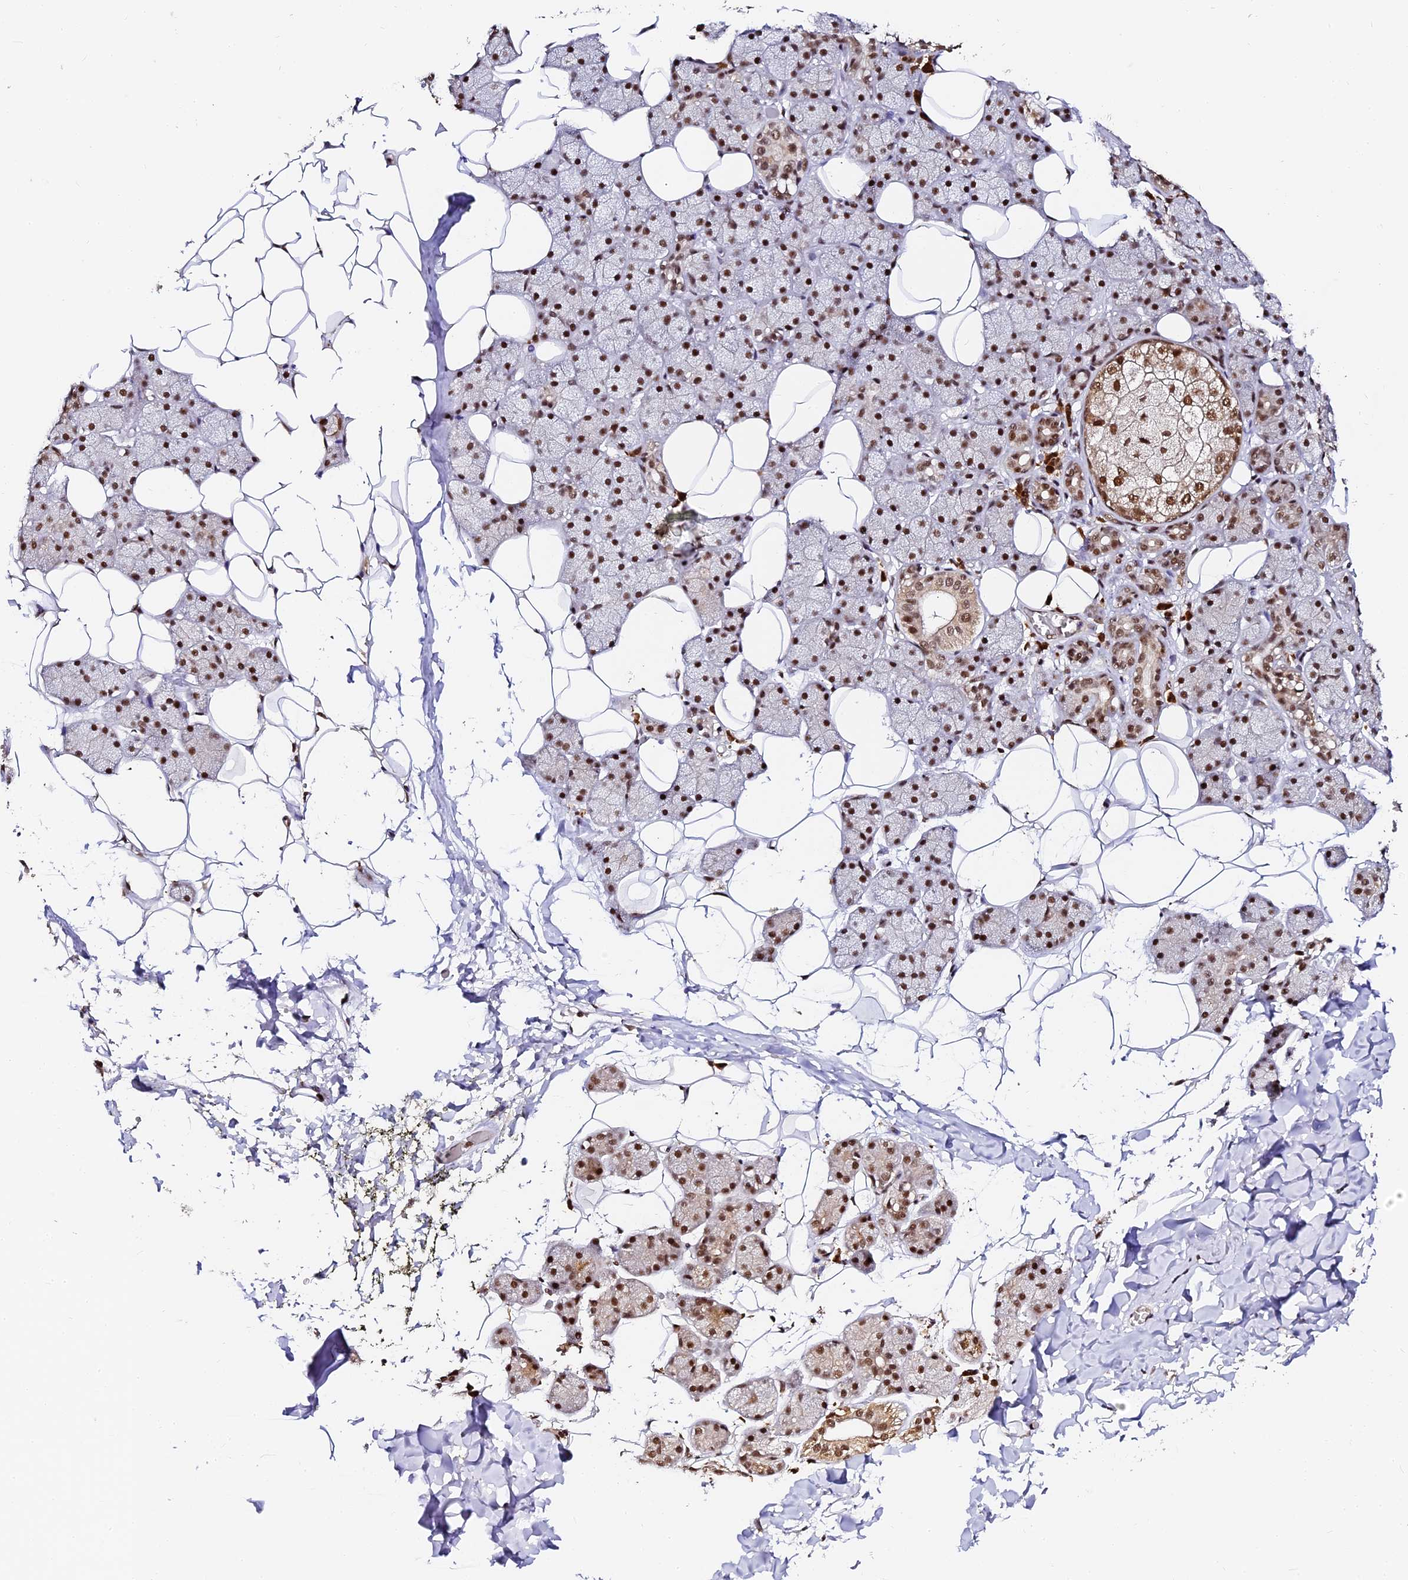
{"staining": {"intensity": "moderate", "quantity": ">75%", "location": "cytoplasmic/membranous,nuclear"}, "tissue": "salivary gland", "cell_type": "Glandular cells", "image_type": "normal", "snomed": [{"axis": "morphology", "description": "Normal tissue, NOS"}, {"axis": "topography", "description": "Salivary gland"}], "caption": "Glandular cells show medium levels of moderate cytoplasmic/membranous,nuclear positivity in about >75% of cells in normal salivary gland.", "gene": "MCRS1", "patient": {"sex": "female", "age": 33}}